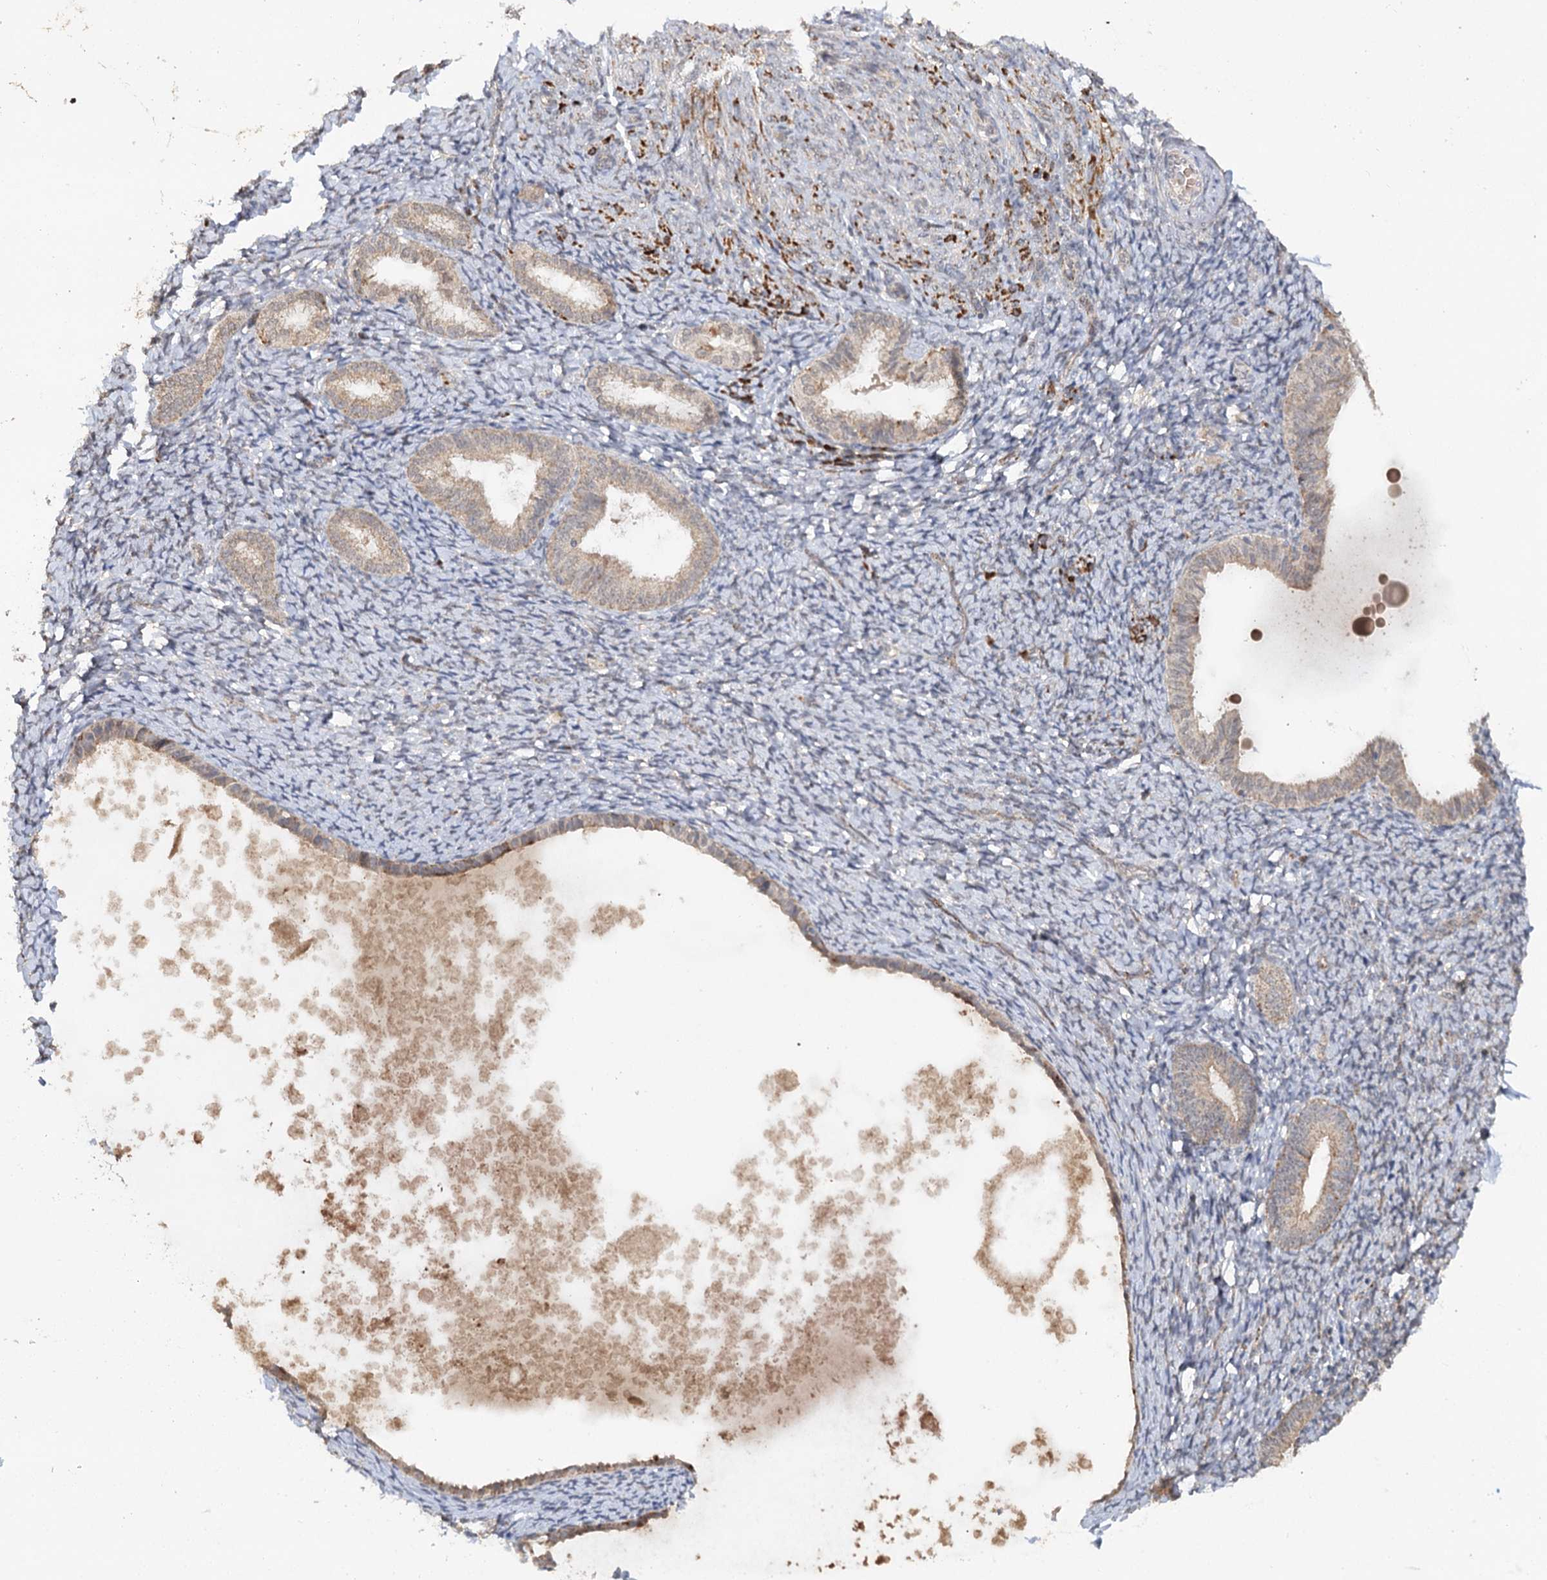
{"staining": {"intensity": "weak", "quantity": "<25%", "location": "cytoplasmic/membranous"}, "tissue": "endometrium", "cell_type": "Cells in endometrial stroma", "image_type": "normal", "snomed": [{"axis": "morphology", "description": "Normal tissue, NOS"}, {"axis": "topography", "description": "Endometrium"}], "caption": "IHC of benign human endometrium reveals no staining in cells in endometrial stroma. Nuclei are stained in blue.", "gene": "ZNRF3", "patient": {"sex": "female", "age": 72}}